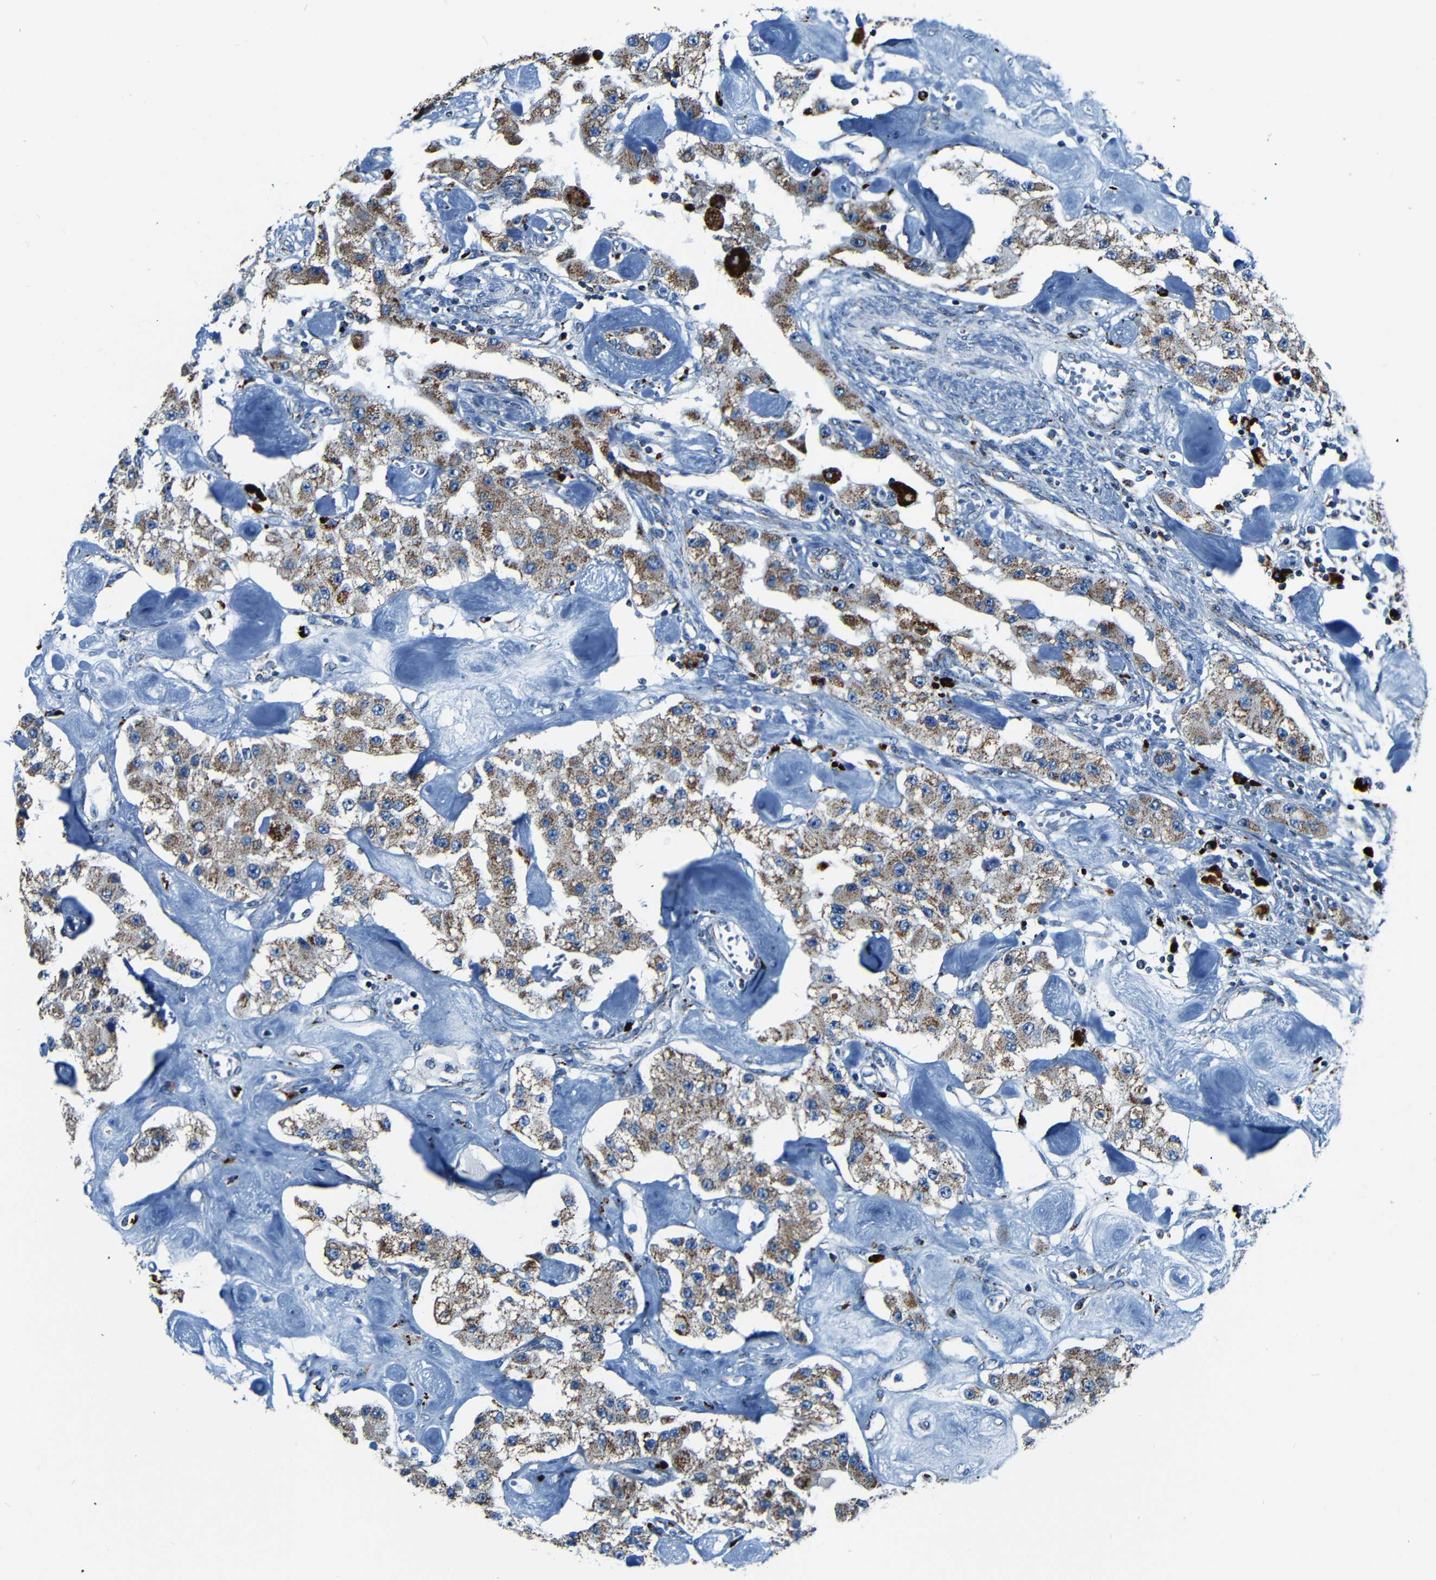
{"staining": {"intensity": "moderate", "quantity": ">75%", "location": "cytoplasmic/membranous"}, "tissue": "carcinoid", "cell_type": "Tumor cells", "image_type": "cancer", "snomed": [{"axis": "morphology", "description": "Carcinoid, malignant, NOS"}, {"axis": "topography", "description": "Pancreas"}], "caption": "Protein staining displays moderate cytoplasmic/membranous positivity in approximately >75% of tumor cells in carcinoid.", "gene": "WSCD2", "patient": {"sex": "male", "age": 41}}